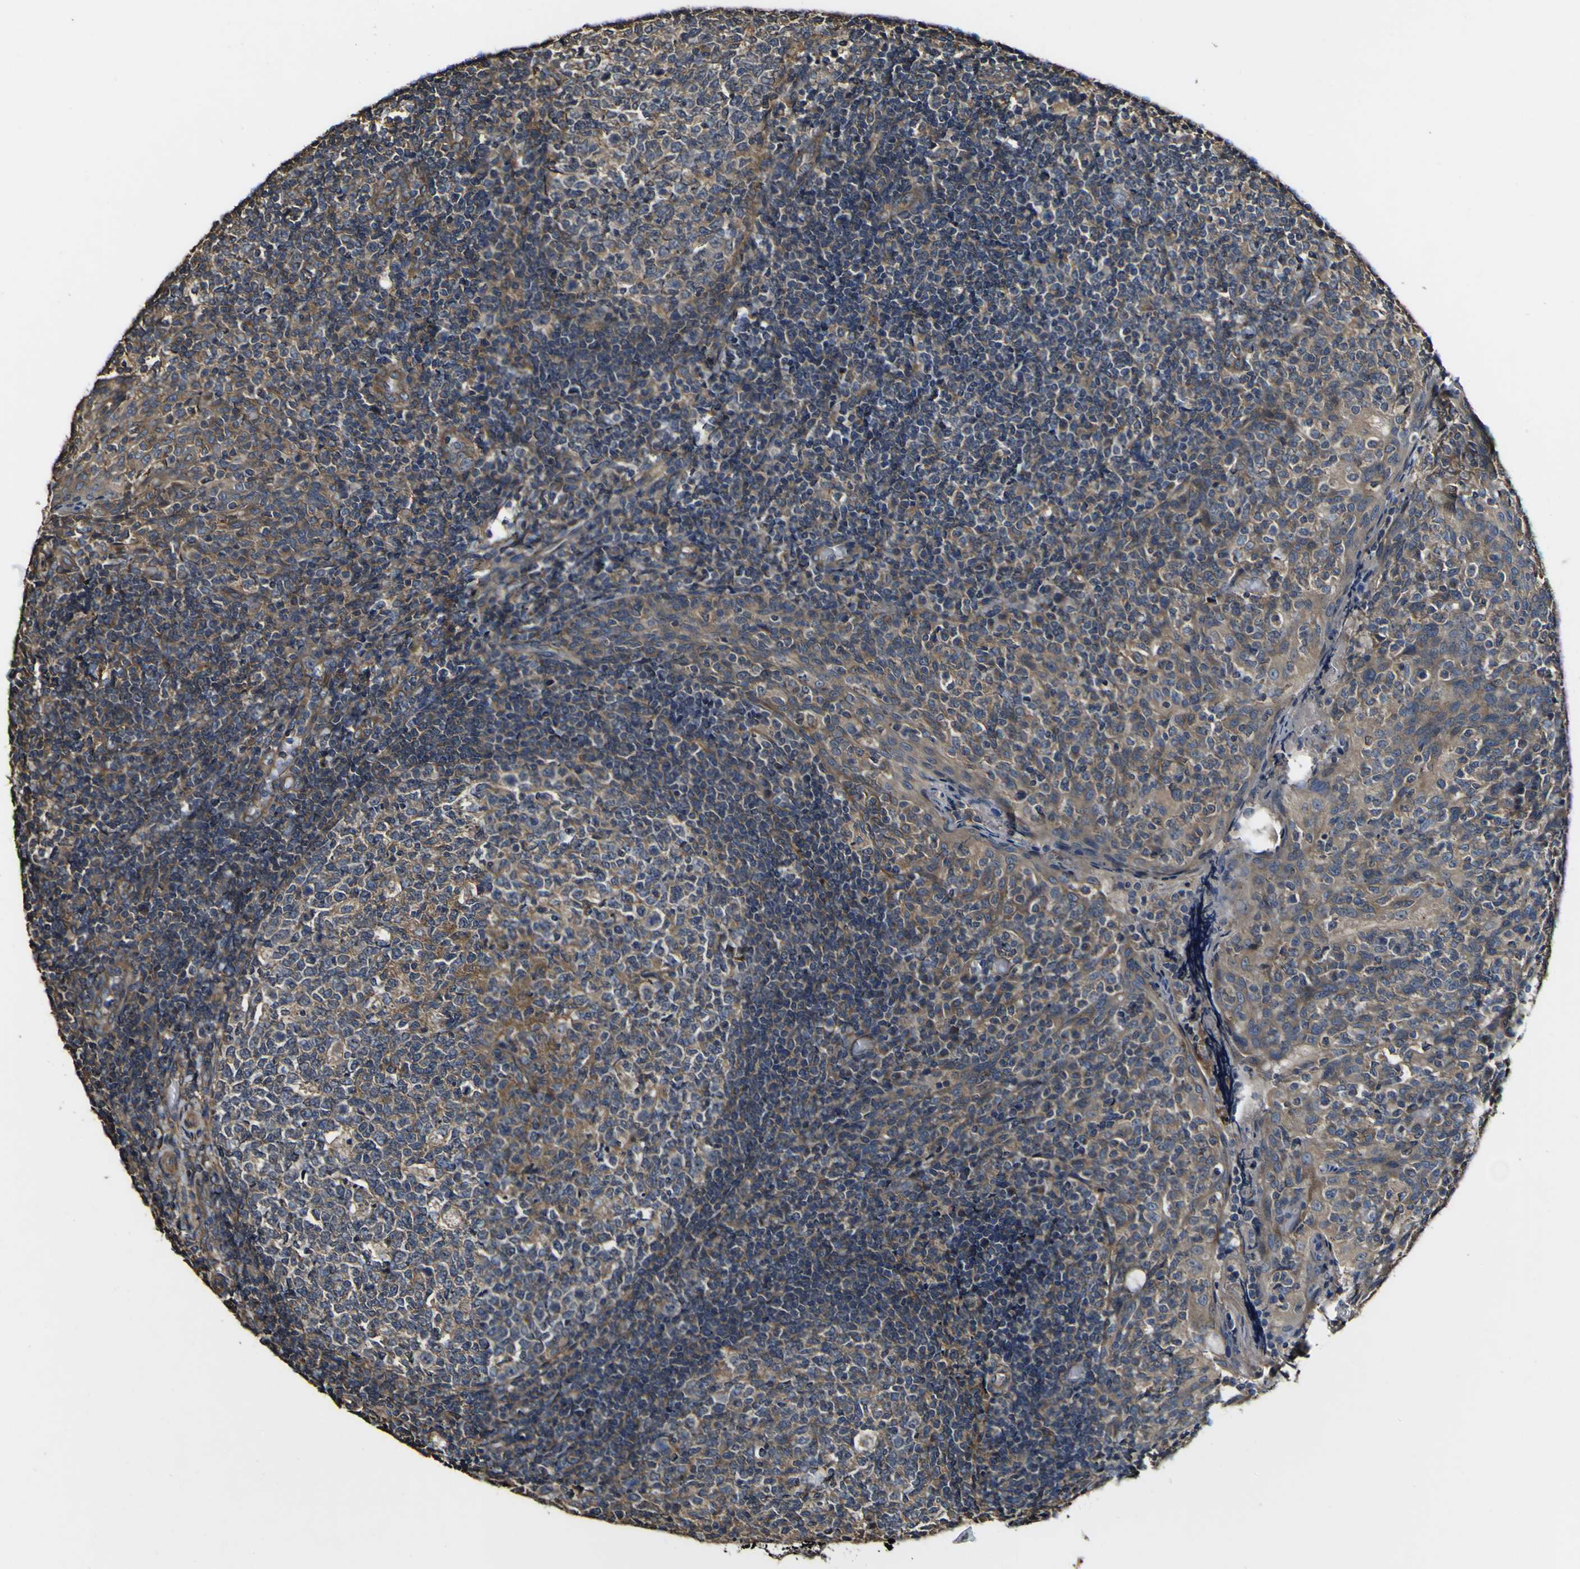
{"staining": {"intensity": "strong", "quantity": "25%-75%", "location": "cytoplasmic/membranous"}, "tissue": "tonsil", "cell_type": "Germinal center cells", "image_type": "normal", "snomed": [{"axis": "morphology", "description": "Normal tissue, NOS"}, {"axis": "topography", "description": "Tonsil"}], "caption": "Tonsil stained with a brown dye displays strong cytoplasmic/membranous positive staining in approximately 25%-75% of germinal center cells.", "gene": "NAALADL2", "patient": {"sex": "female", "age": 19}}